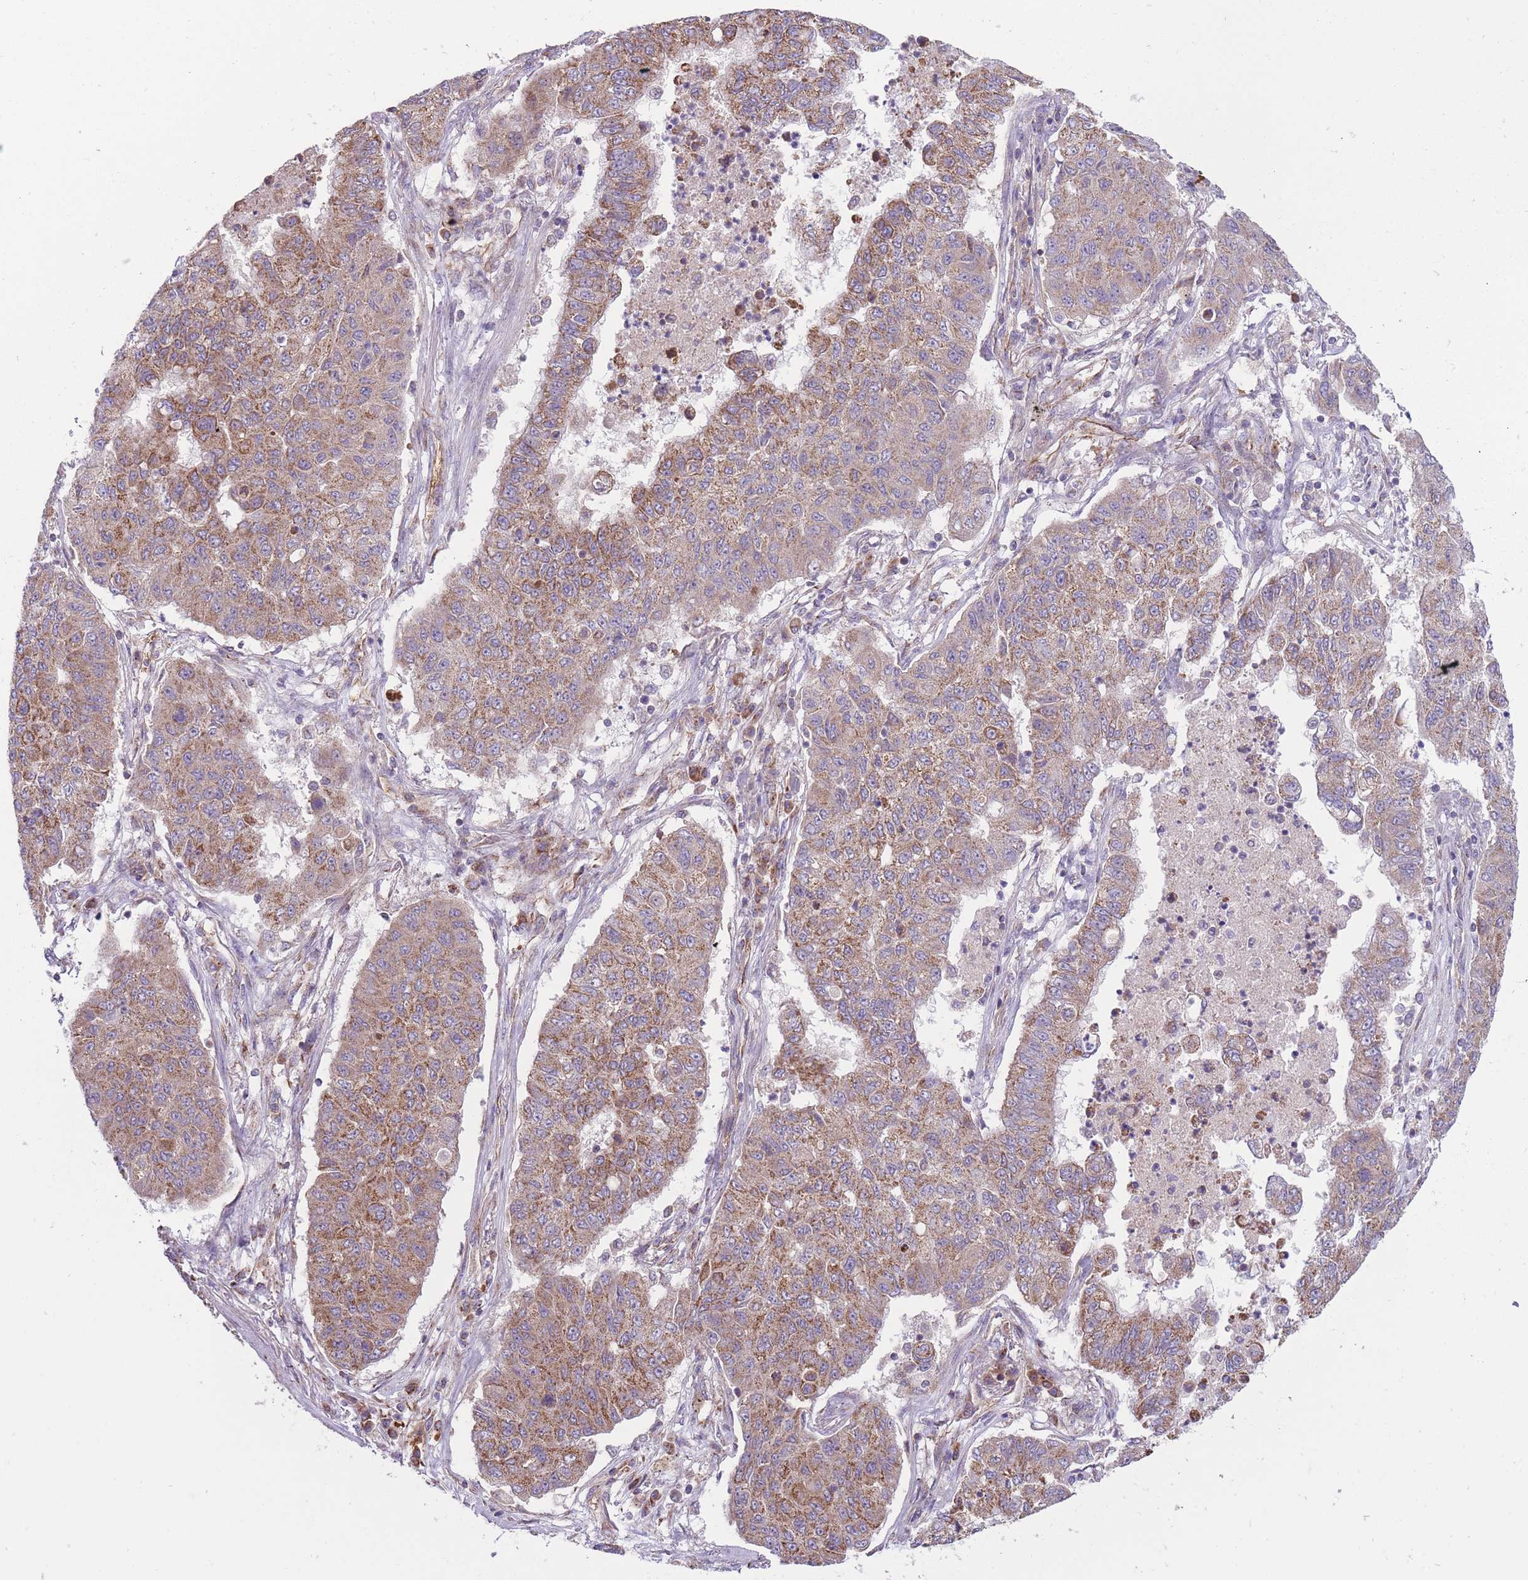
{"staining": {"intensity": "moderate", "quantity": ">75%", "location": "cytoplasmic/membranous"}, "tissue": "lung cancer", "cell_type": "Tumor cells", "image_type": "cancer", "snomed": [{"axis": "morphology", "description": "Squamous cell carcinoma, NOS"}, {"axis": "topography", "description": "Lung"}], "caption": "Immunohistochemical staining of human squamous cell carcinoma (lung) shows medium levels of moderate cytoplasmic/membranous staining in about >75% of tumor cells. (brown staining indicates protein expression, while blue staining denotes nuclei).", "gene": "ANKRD10", "patient": {"sex": "male", "age": 74}}